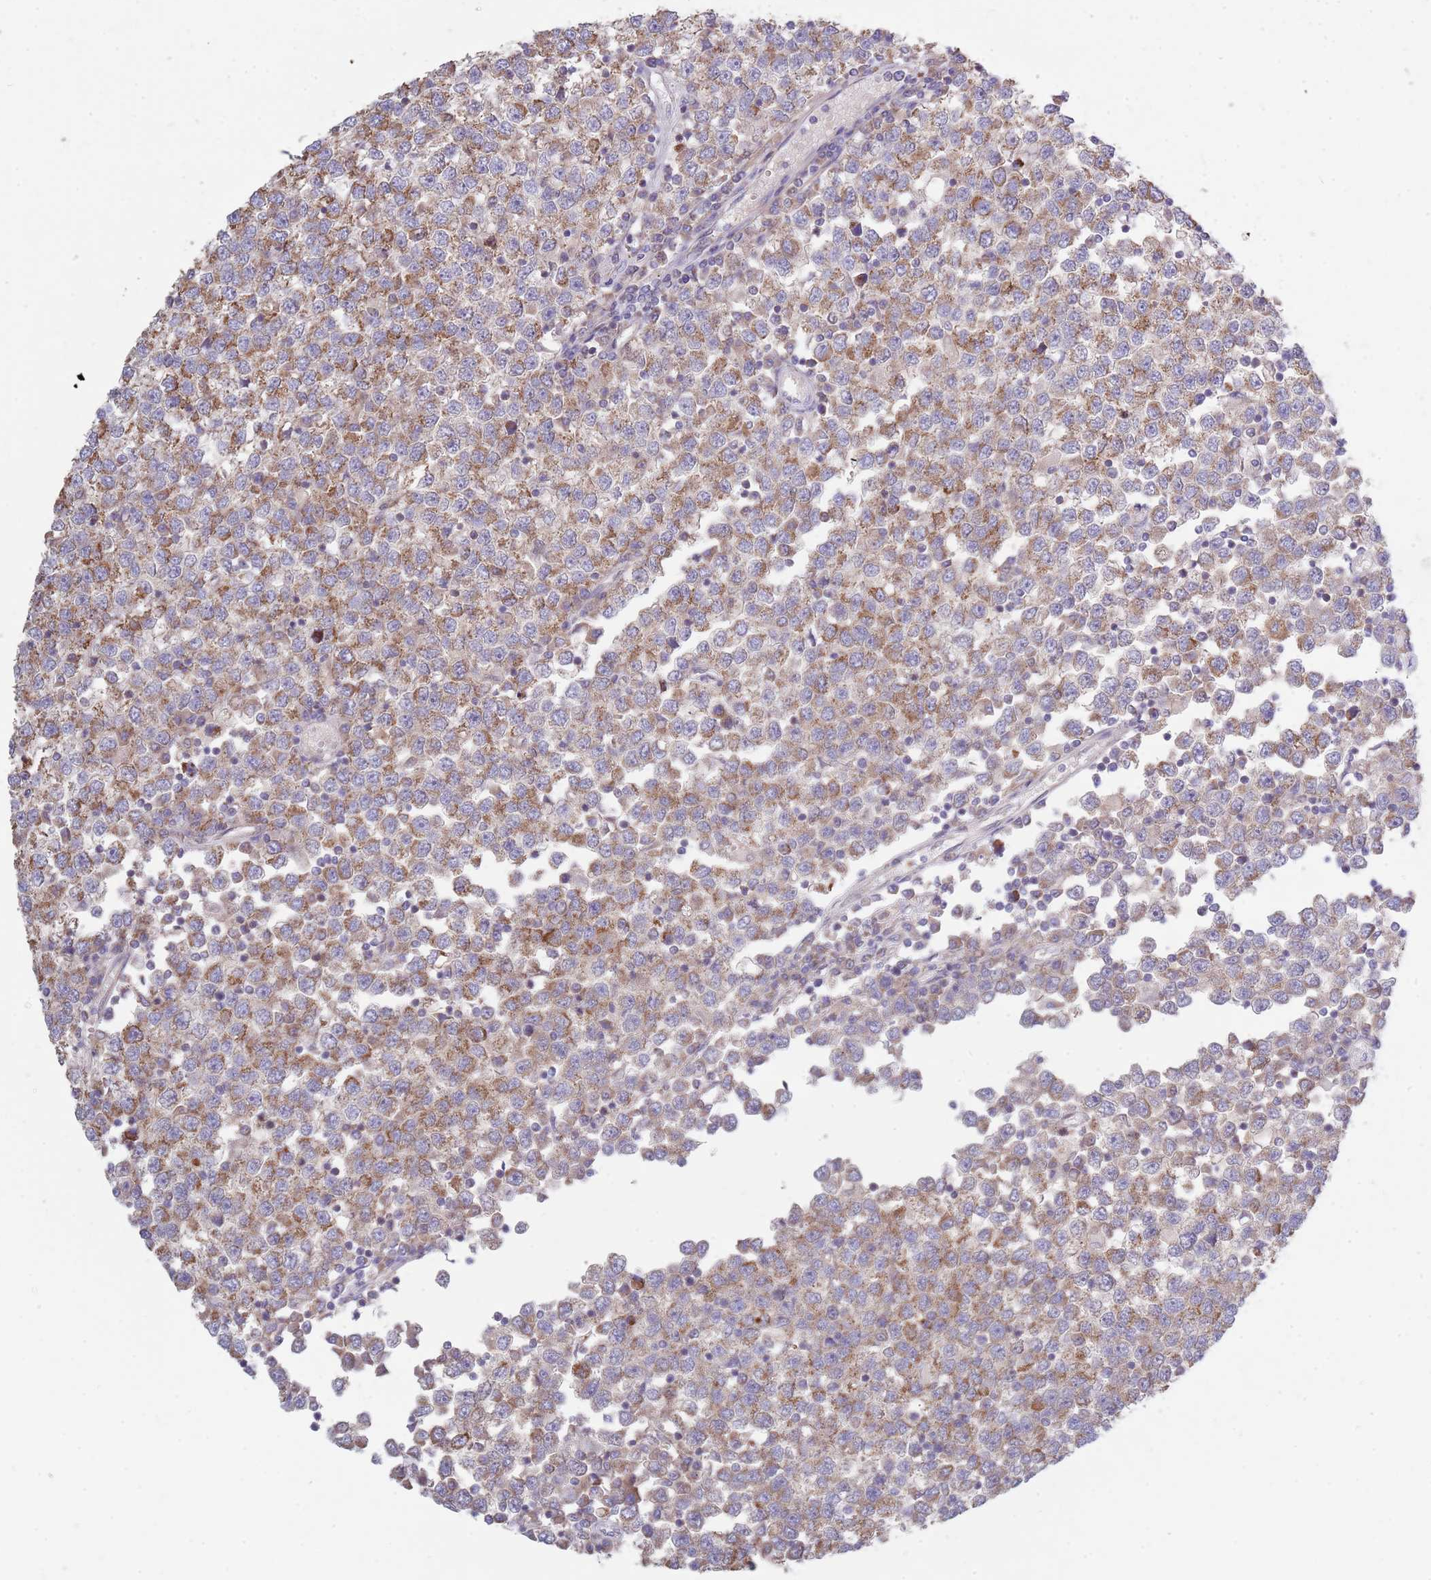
{"staining": {"intensity": "moderate", "quantity": "25%-75%", "location": "cytoplasmic/membranous"}, "tissue": "testis cancer", "cell_type": "Tumor cells", "image_type": "cancer", "snomed": [{"axis": "morphology", "description": "Seminoma, NOS"}, {"axis": "topography", "description": "Testis"}], "caption": "IHC histopathology image of neoplastic tissue: testis seminoma stained using immunohistochemistry (IHC) shows medium levels of moderate protein expression localized specifically in the cytoplasmic/membranous of tumor cells, appearing as a cytoplasmic/membranous brown color.", "gene": "DDT", "patient": {"sex": "male", "age": 65}}